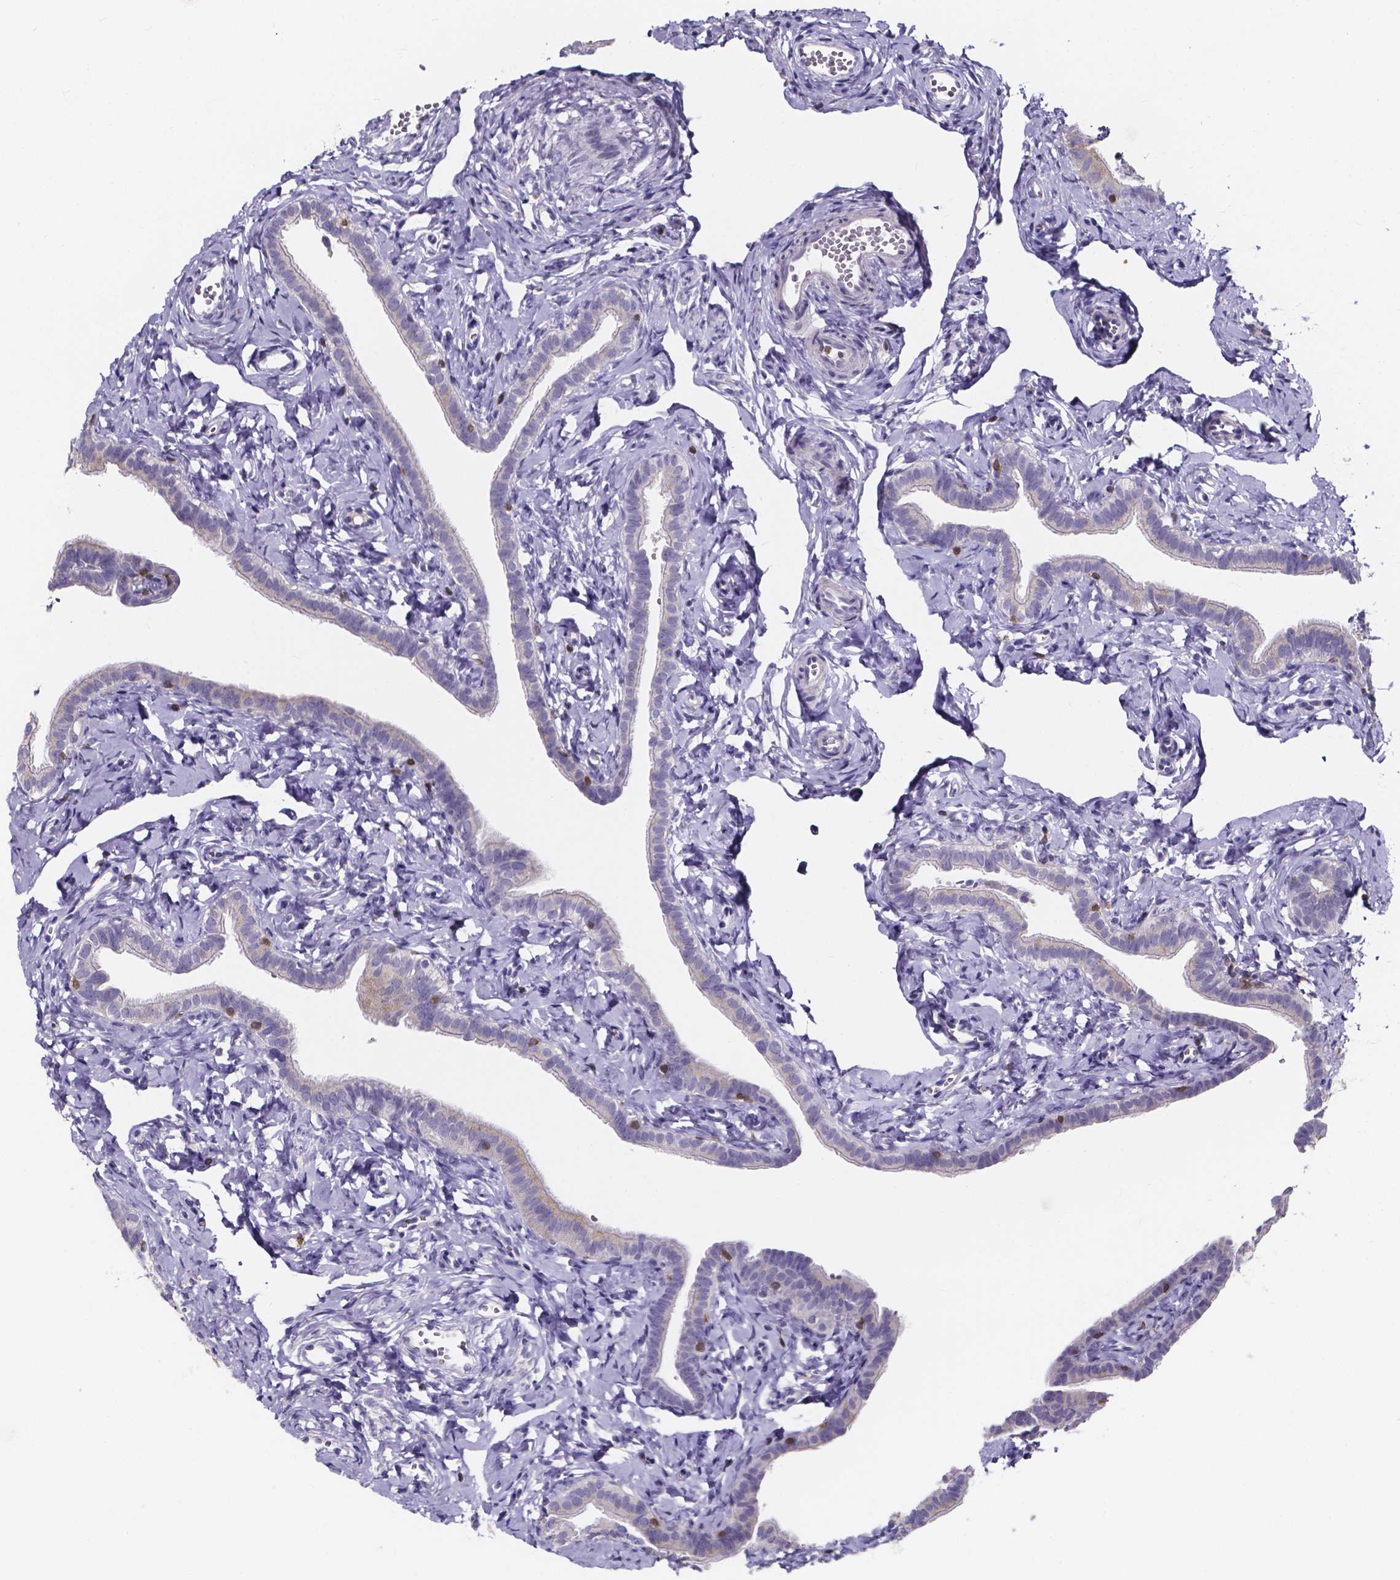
{"staining": {"intensity": "moderate", "quantity": "<25%", "location": "cytoplasmic/membranous"}, "tissue": "fallopian tube", "cell_type": "Glandular cells", "image_type": "normal", "snomed": [{"axis": "morphology", "description": "Normal tissue, NOS"}, {"axis": "topography", "description": "Fallopian tube"}], "caption": "About <25% of glandular cells in unremarkable fallopian tube demonstrate moderate cytoplasmic/membranous protein expression as visualized by brown immunohistochemical staining.", "gene": "THEMIS", "patient": {"sex": "female", "age": 41}}